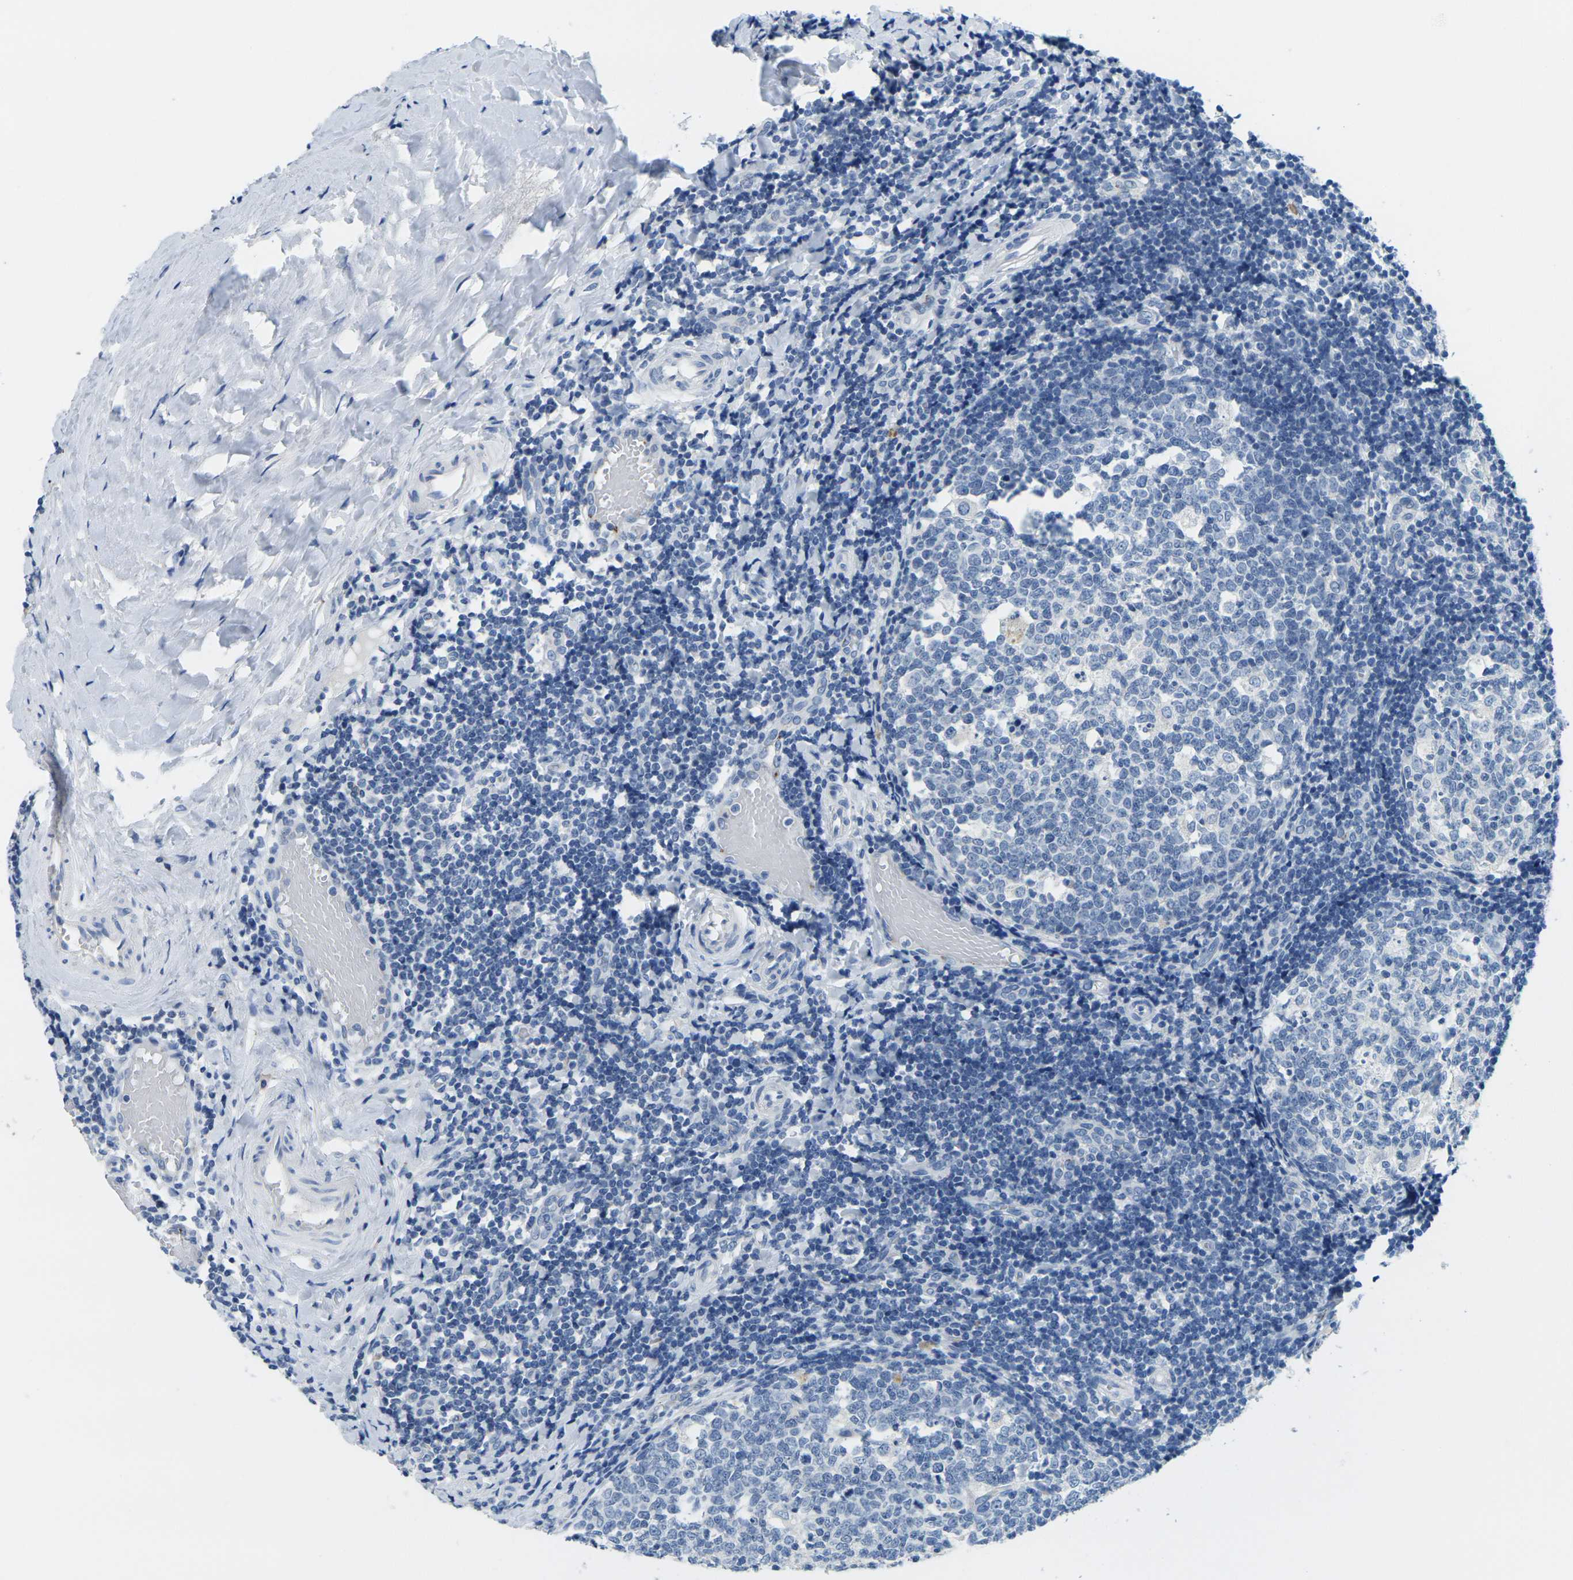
{"staining": {"intensity": "negative", "quantity": "none", "location": "none"}, "tissue": "tonsil", "cell_type": "Germinal center cells", "image_type": "normal", "snomed": [{"axis": "morphology", "description": "Normal tissue, NOS"}, {"axis": "topography", "description": "Tonsil"}], "caption": "Immunohistochemistry (IHC) photomicrograph of unremarkable human tonsil stained for a protein (brown), which reveals no staining in germinal center cells.", "gene": "FAM3D", "patient": {"sex": "female", "age": 19}}